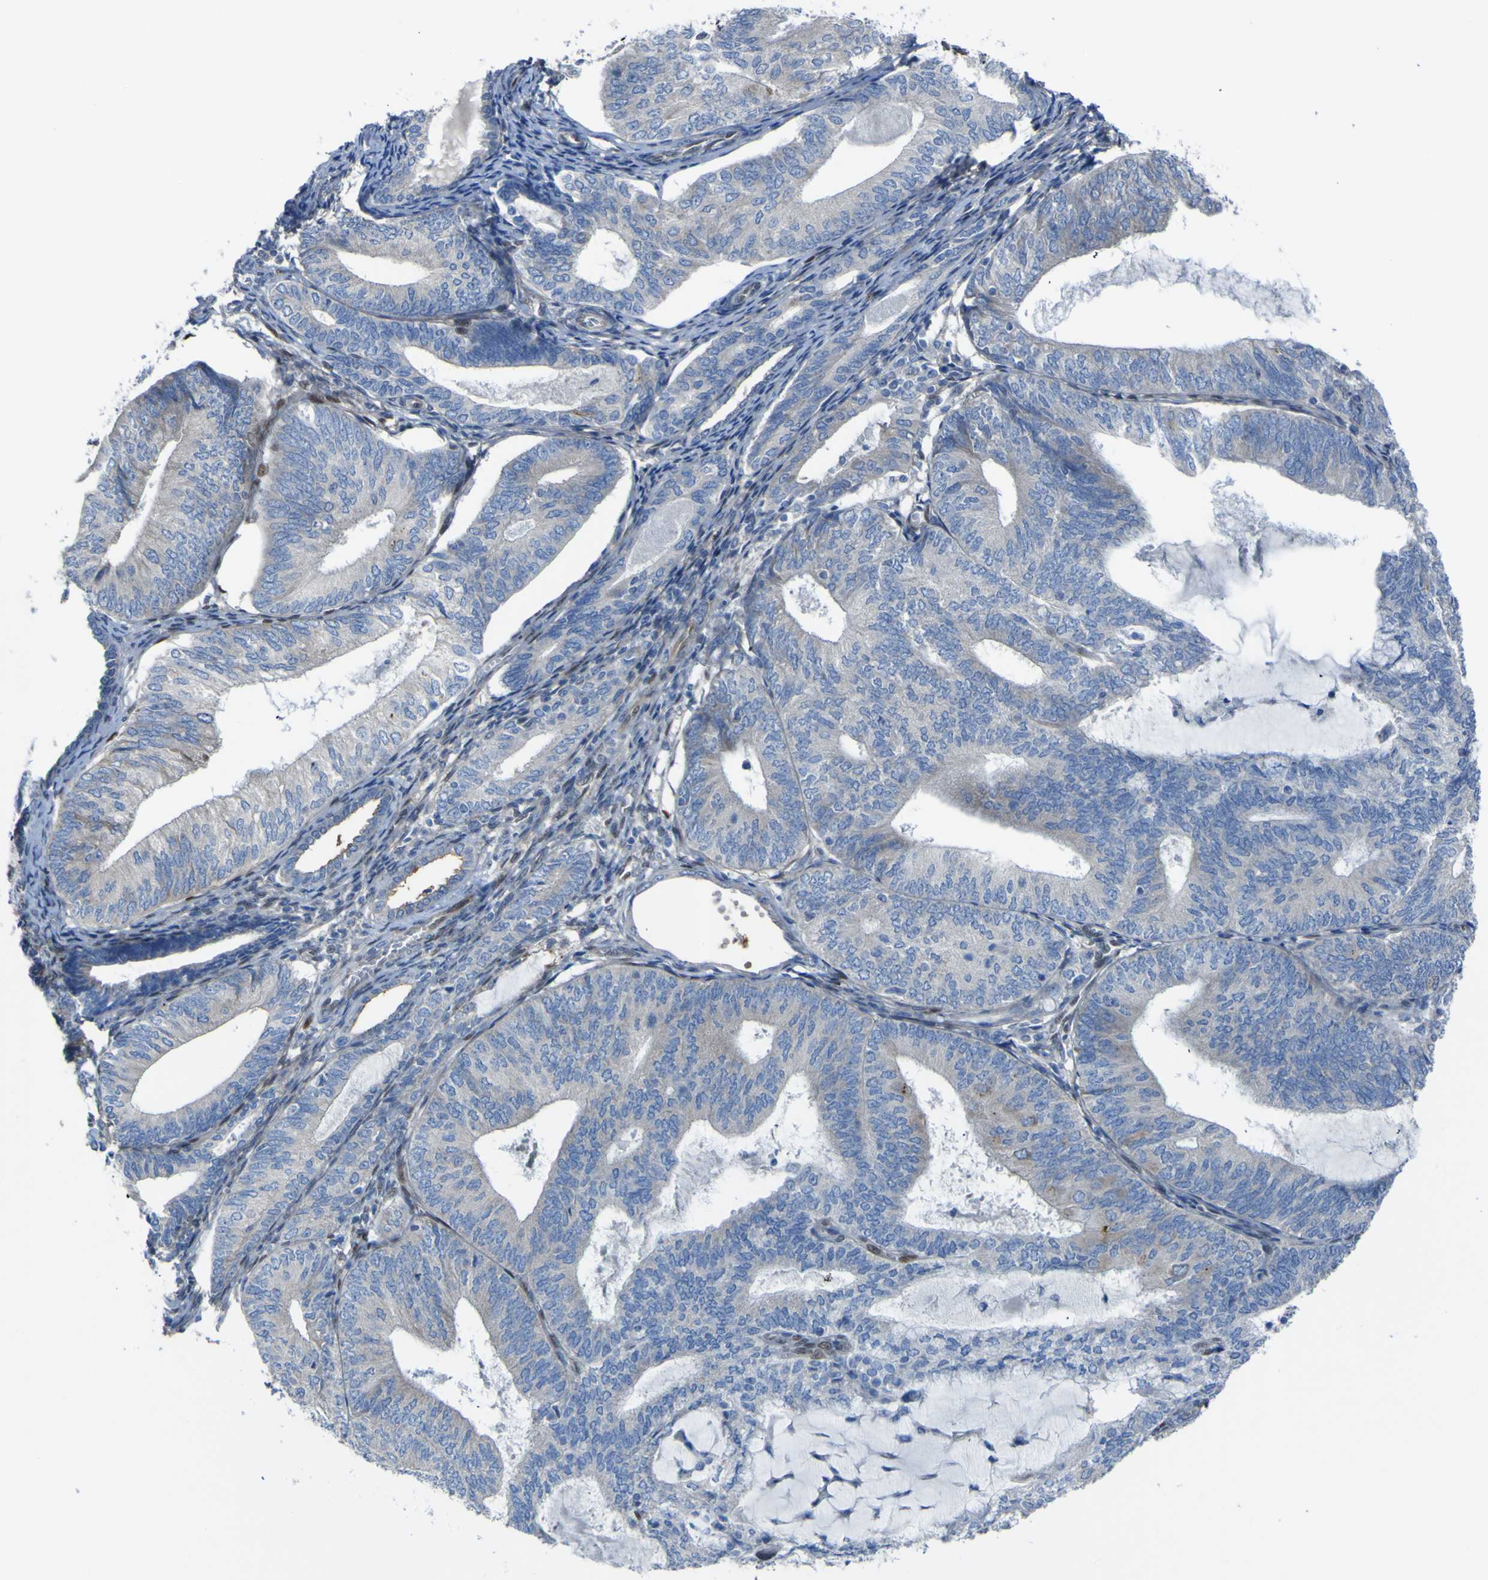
{"staining": {"intensity": "moderate", "quantity": "<25%", "location": "cytoplasmic/membranous"}, "tissue": "endometrial cancer", "cell_type": "Tumor cells", "image_type": "cancer", "snomed": [{"axis": "morphology", "description": "Adenocarcinoma, NOS"}, {"axis": "topography", "description": "Endometrium"}], "caption": "Immunohistochemistry (IHC) image of adenocarcinoma (endometrial) stained for a protein (brown), which reveals low levels of moderate cytoplasmic/membranous positivity in about <25% of tumor cells.", "gene": "LRRN1", "patient": {"sex": "female", "age": 81}}